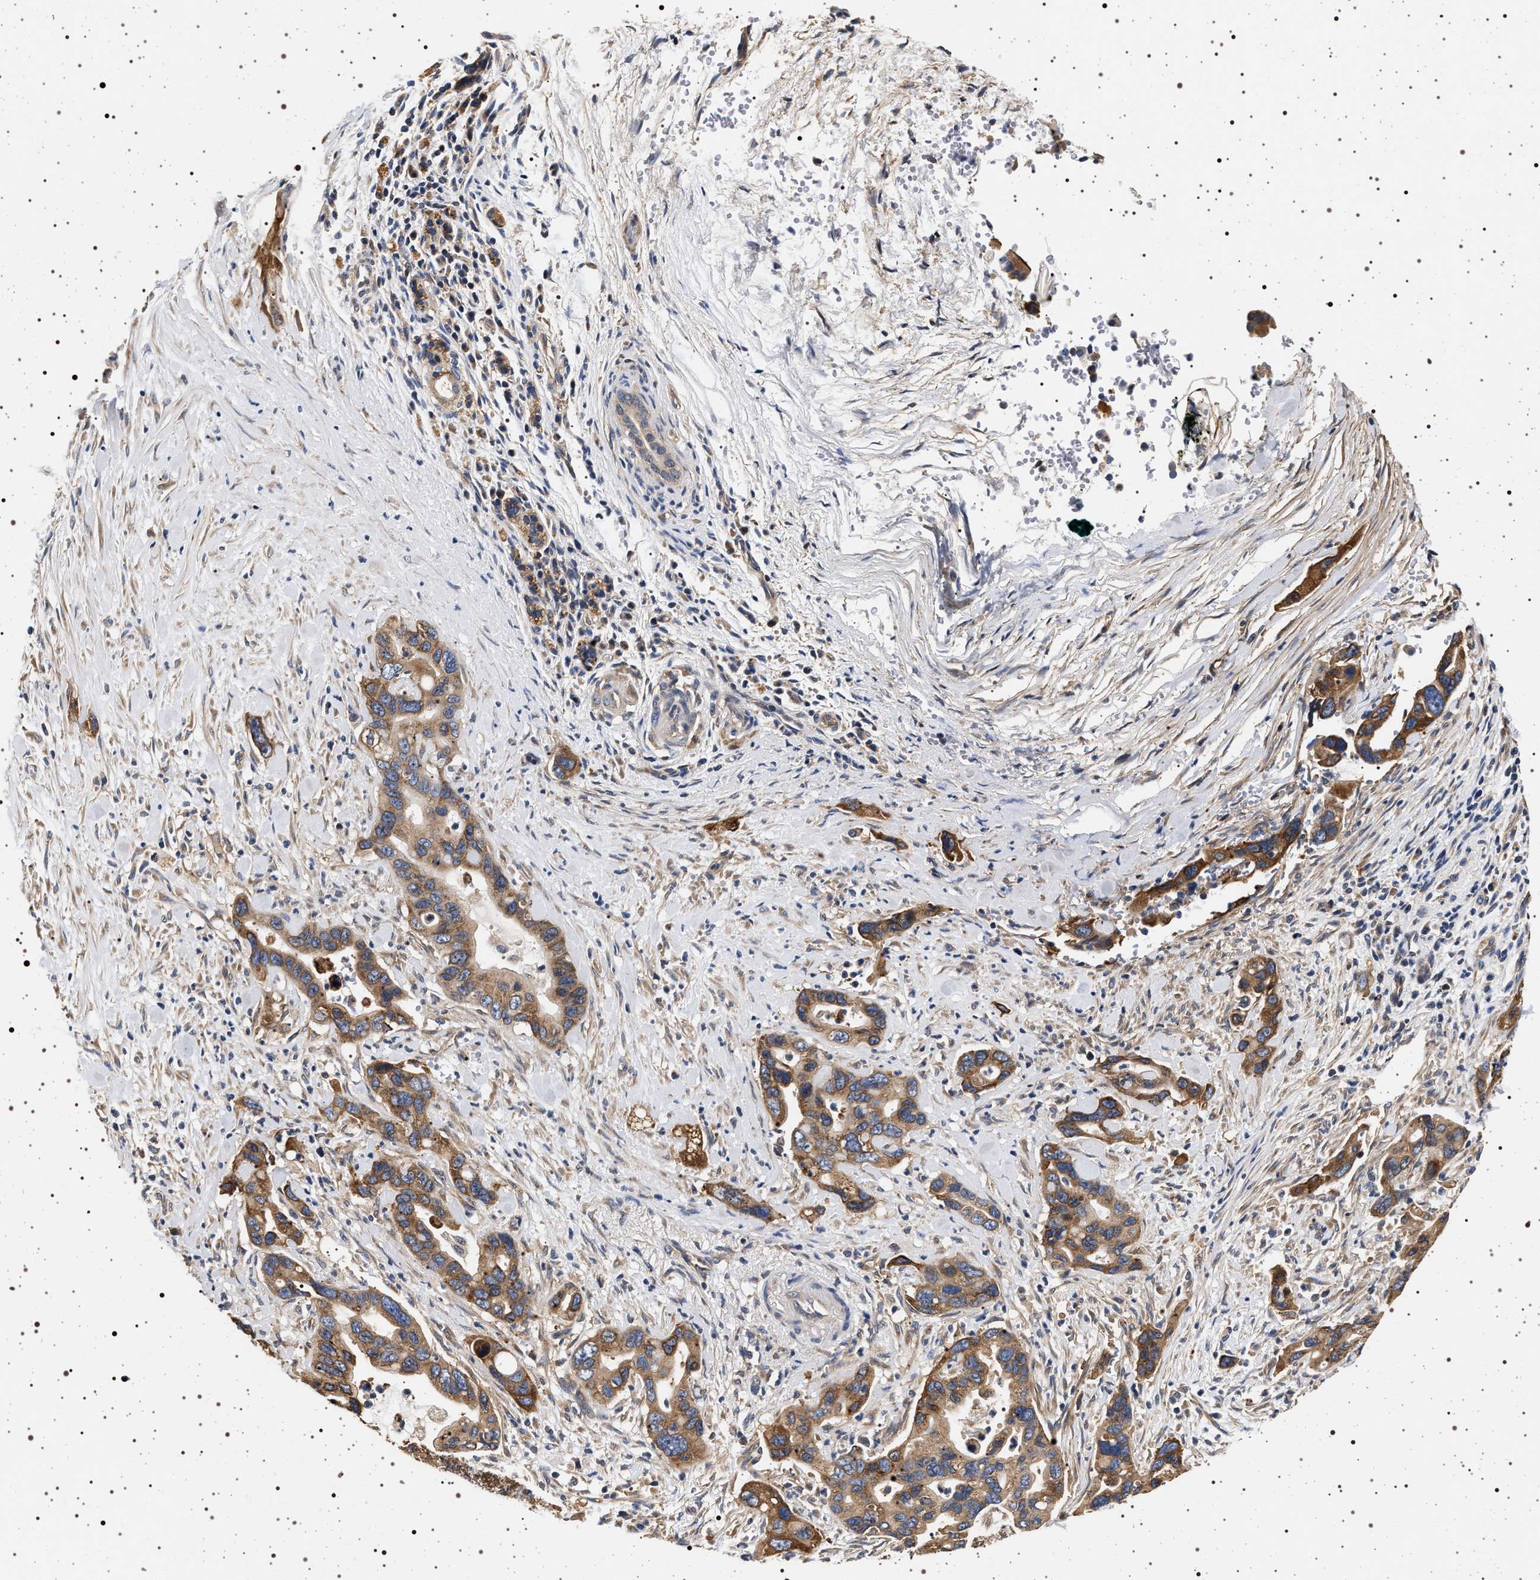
{"staining": {"intensity": "moderate", "quantity": ">75%", "location": "cytoplasmic/membranous"}, "tissue": "pancreatic cancer", "cell_type": "Tumor cells", "image_type": "cancer", "snomed": [{"axis": "morphology", "description": "Adenocarcinoma, NOS"}, {"axis": "topography", "description": "Pancreas"}], "caption": "Moderate cytoplasmic/membranous expression is appreciated in about >75% of tumor cells in pancreatic adenocarcinoma. (DAB = brown stain, brightfield microscopy at high magnification).", "gene": "DCBLD2", "patient": {"sex": "female", "age": 70}}